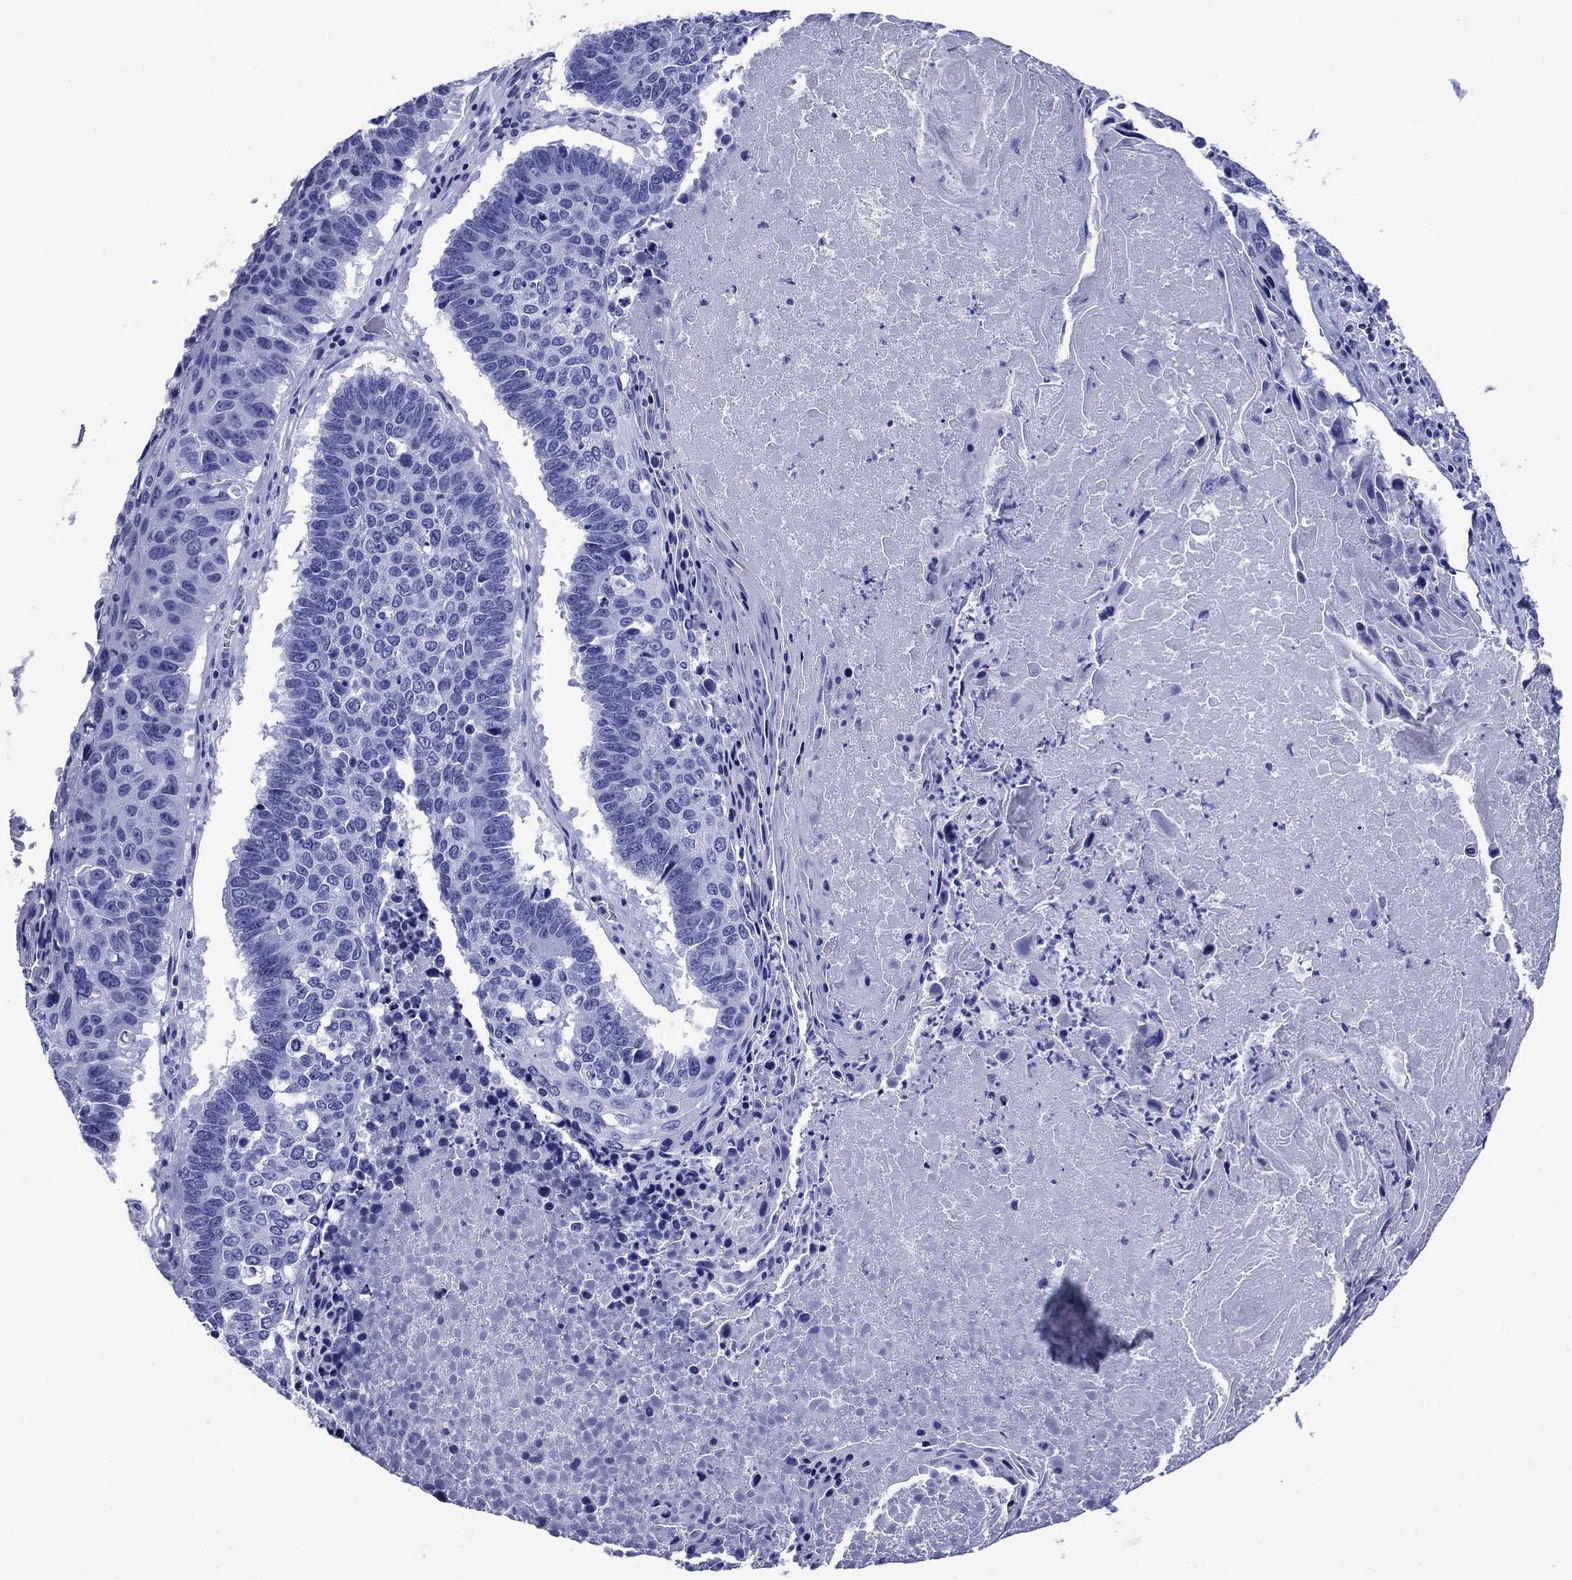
{"staining": {"intensity": "negative", "quantity": "none", "location": "none"}, "tissue": "lung cancer", "cell_type": "Tumor cells", "image_type": "cancer", "snomed": [{"axis": "morphology", "description": "Squamous cell carcinoma, NOS"}, {"axis": "topography", "description": "Lung"}], "caption": "A high-resolution histopathology image shows immunohistochemistry staining of lung squamous cell carcinoma, which shows no significant positivity in tumor cells. The staining was performed using DAB (3,3'-diaminobenzidine) to visualize the protein expression in brown, while the nuclei were stained in blue with hematoxylin (Magnification: 20x).", "gene": "SLC1A2", "patient": {"sex": "male", "age": 73}}